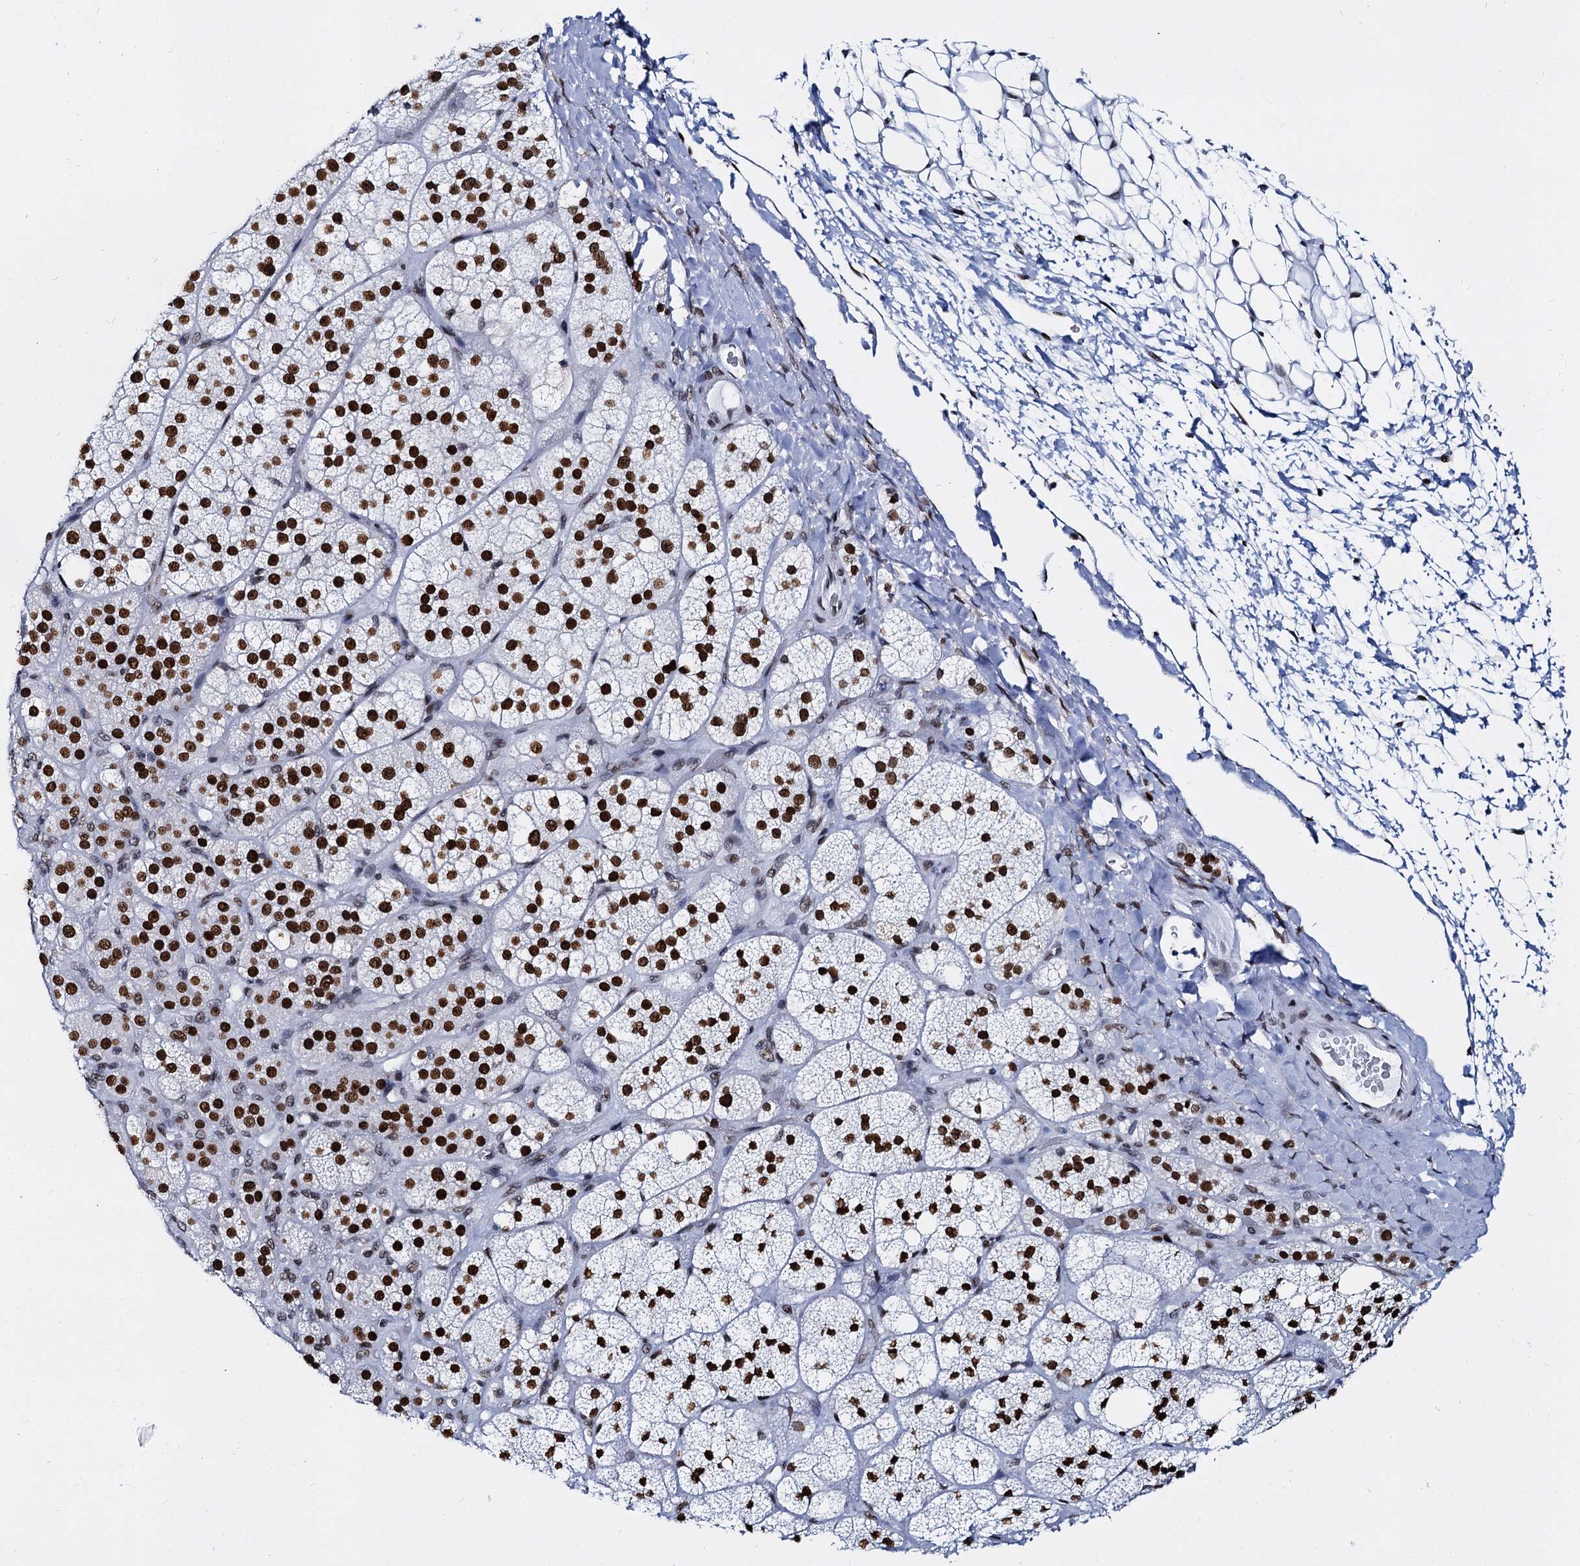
{"staining": {"intensity": "strong", "quantity": ">75%", "location": "nuclear"}, "tissue": "adrenal gland", "cell_type": "Glandular cells", "image_type": "normal", "snomed": [{"axis": "morphology", "description": "Normal tissue, NOS"}, {"axis": "topography", "description": "Adrenal gland"}], "caption": "Immunohistochemistry (IHC) micrograph of unremarkable human adrenal gland stained for a protein (brown), which displays high levels of strong nuclear staining in approximately >75% of glandular cells.", "gene": "CMAS", "patient": {"sex": "male", "age": 61}}